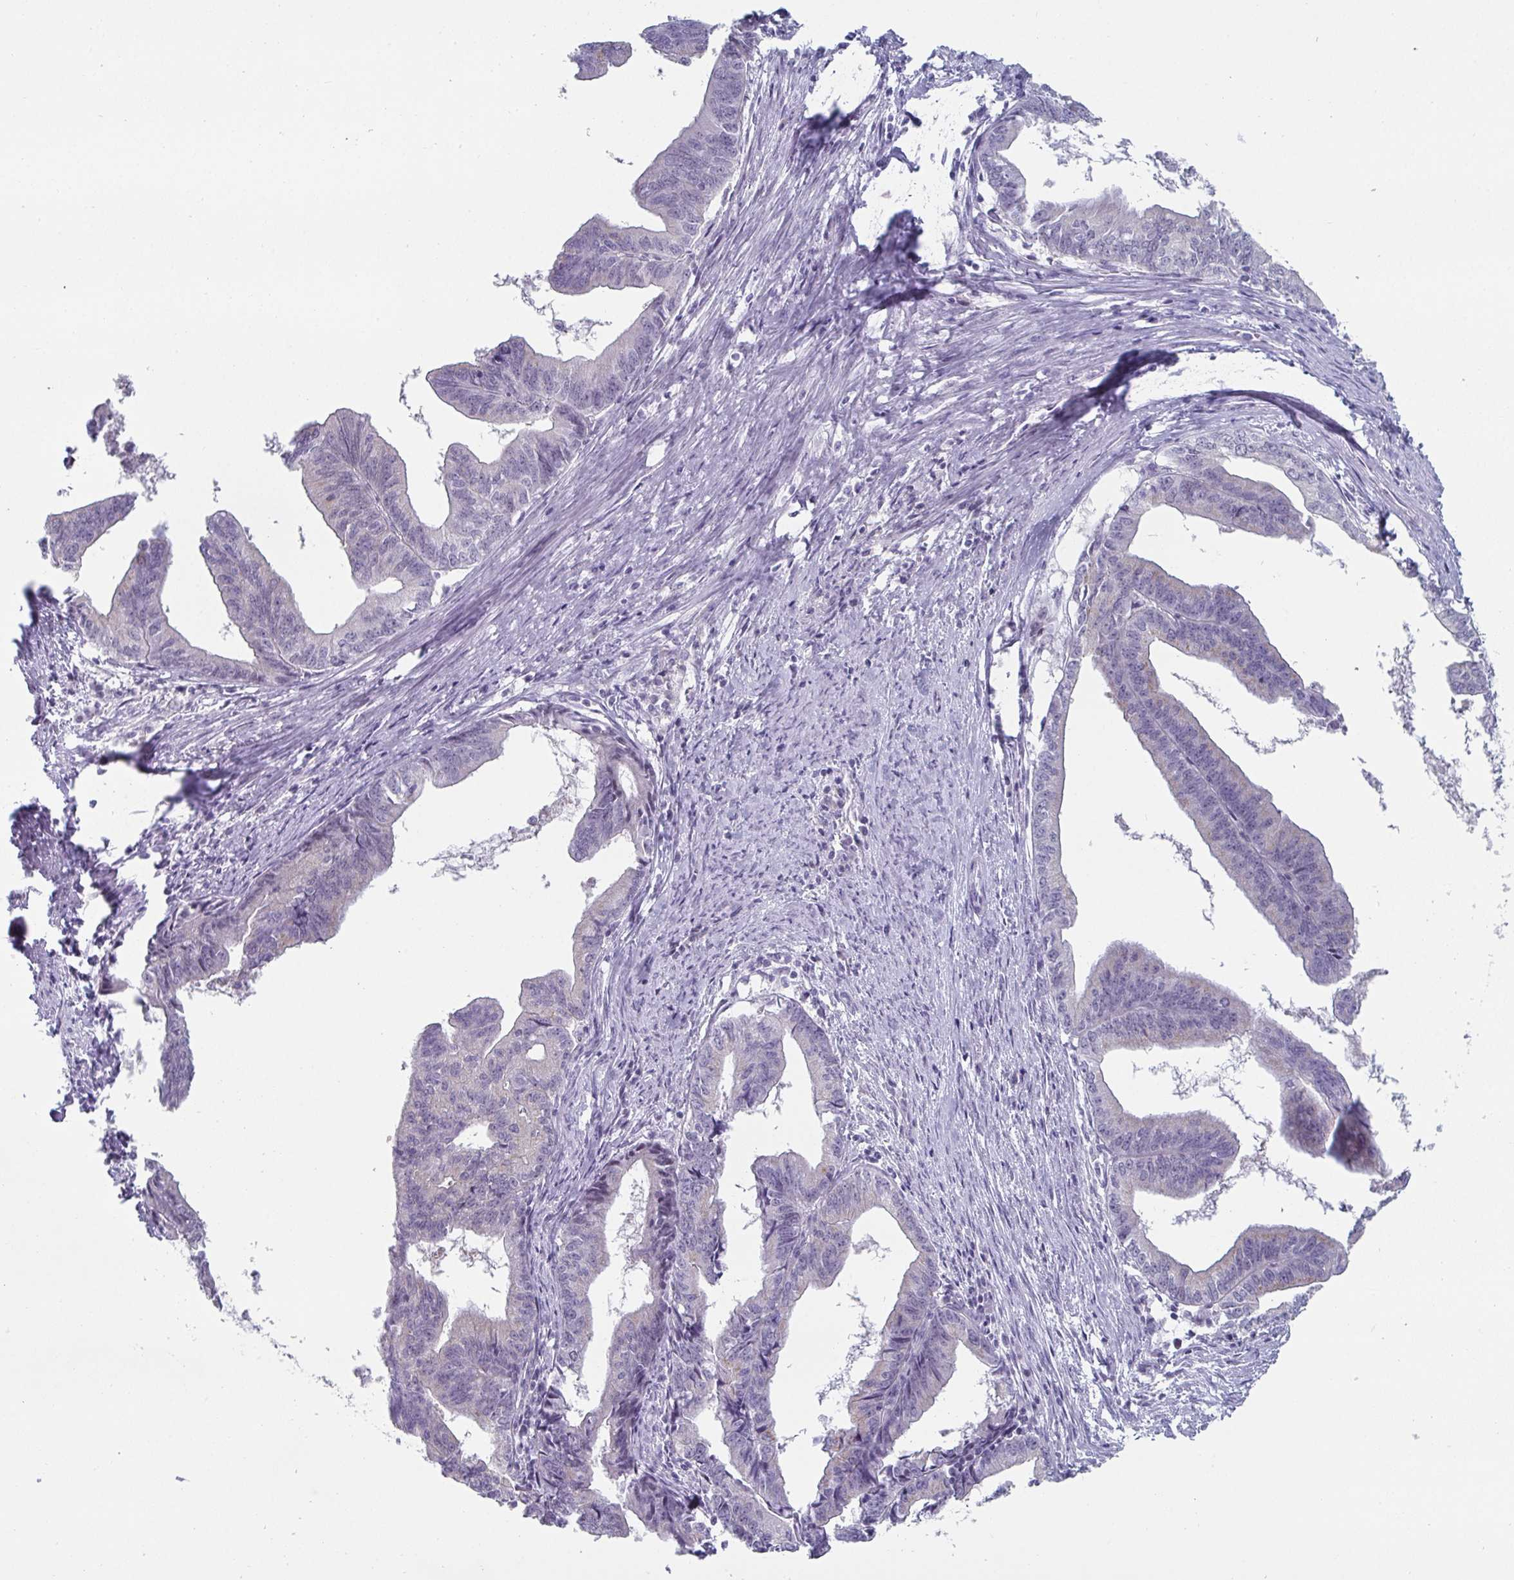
{"staining": {"intensity": "negative", "quantity": "none", "location": "none"}, "tissue": "endometrial cancer", "cell_type": "Tumor cells", "image_type": "cancer", "snomed": [{"axis": "morphology", "description": "Adenocarcinoma, NOS"}, {"axis": "topography", "description": "Endometrium"}], "caption": "DAB (3,3'-diaminobenzidine) immunohistochemical staining of adenocarcinoma (endometrial) exhibits no significant positivity in tumor cells. The staining is performed using DAB (3,3'-diaminobenzidine) brown chromogen with nuclei counter-stained in using hematoxylin.", "gene": "VSIG10L", "patient": {"sex": "female", "age": 65}}